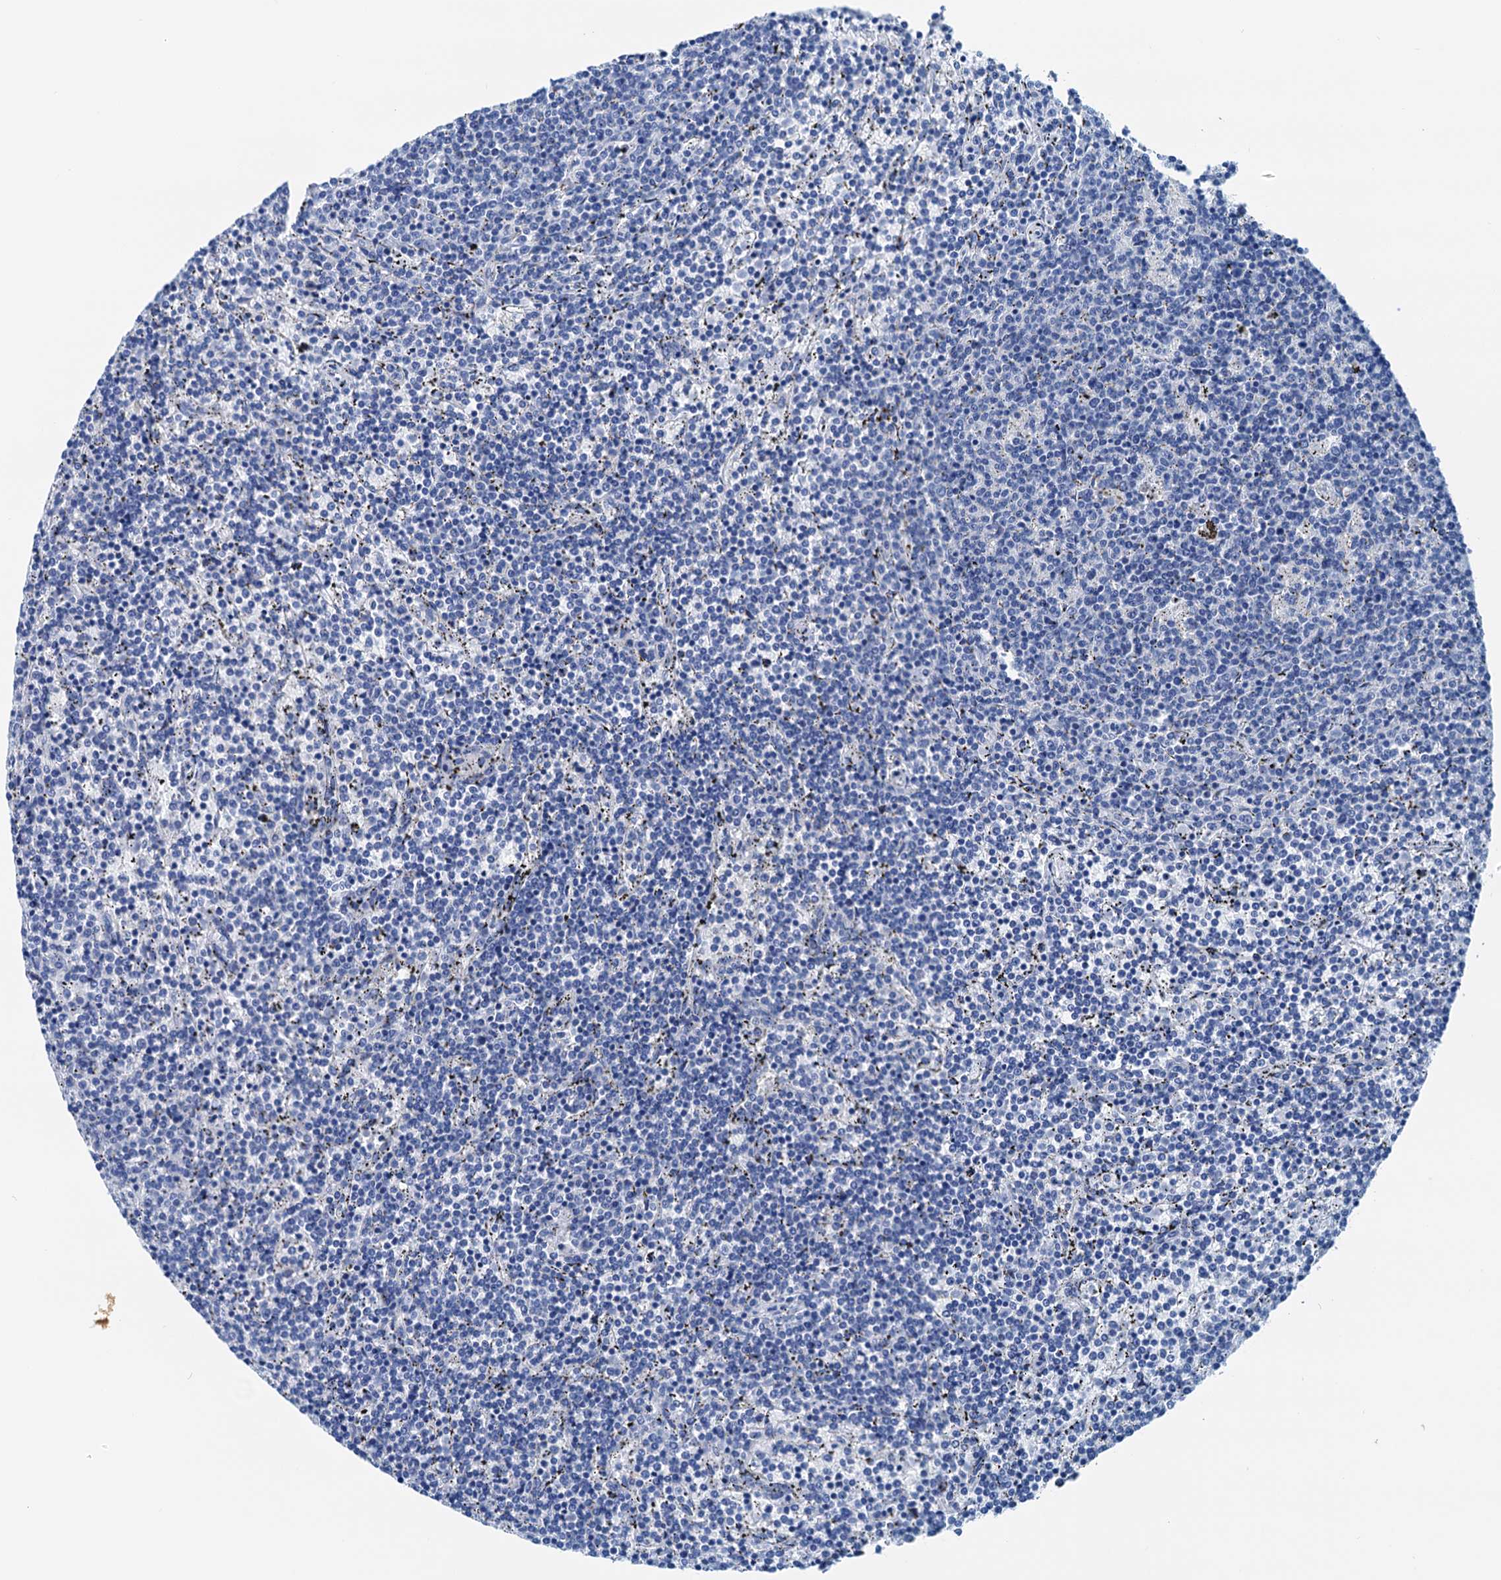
{"staining": {"intensity": "negative", "quantity": "none", "location": "none"}, "tissue": "lymphoma", "cell_type": "Tumor cells", "image_type": "cancer", "snomed": [{"axis": "morphology", "description": "Malignant lymphoma, non-Hodgkin's type, Low grade"}, {"axis": "topography", "description": "Spleen"}], "caption": "Micrograph shows no protein expression in tumor cells of lymphoma tissue. Brightfield microscopy of immunohistochemistry stained with DAB (brown) and hematoxylin (blue), captured at high magnification.", "gene": "KNDC1", "patient": {"sex": "female", "age": 50}}